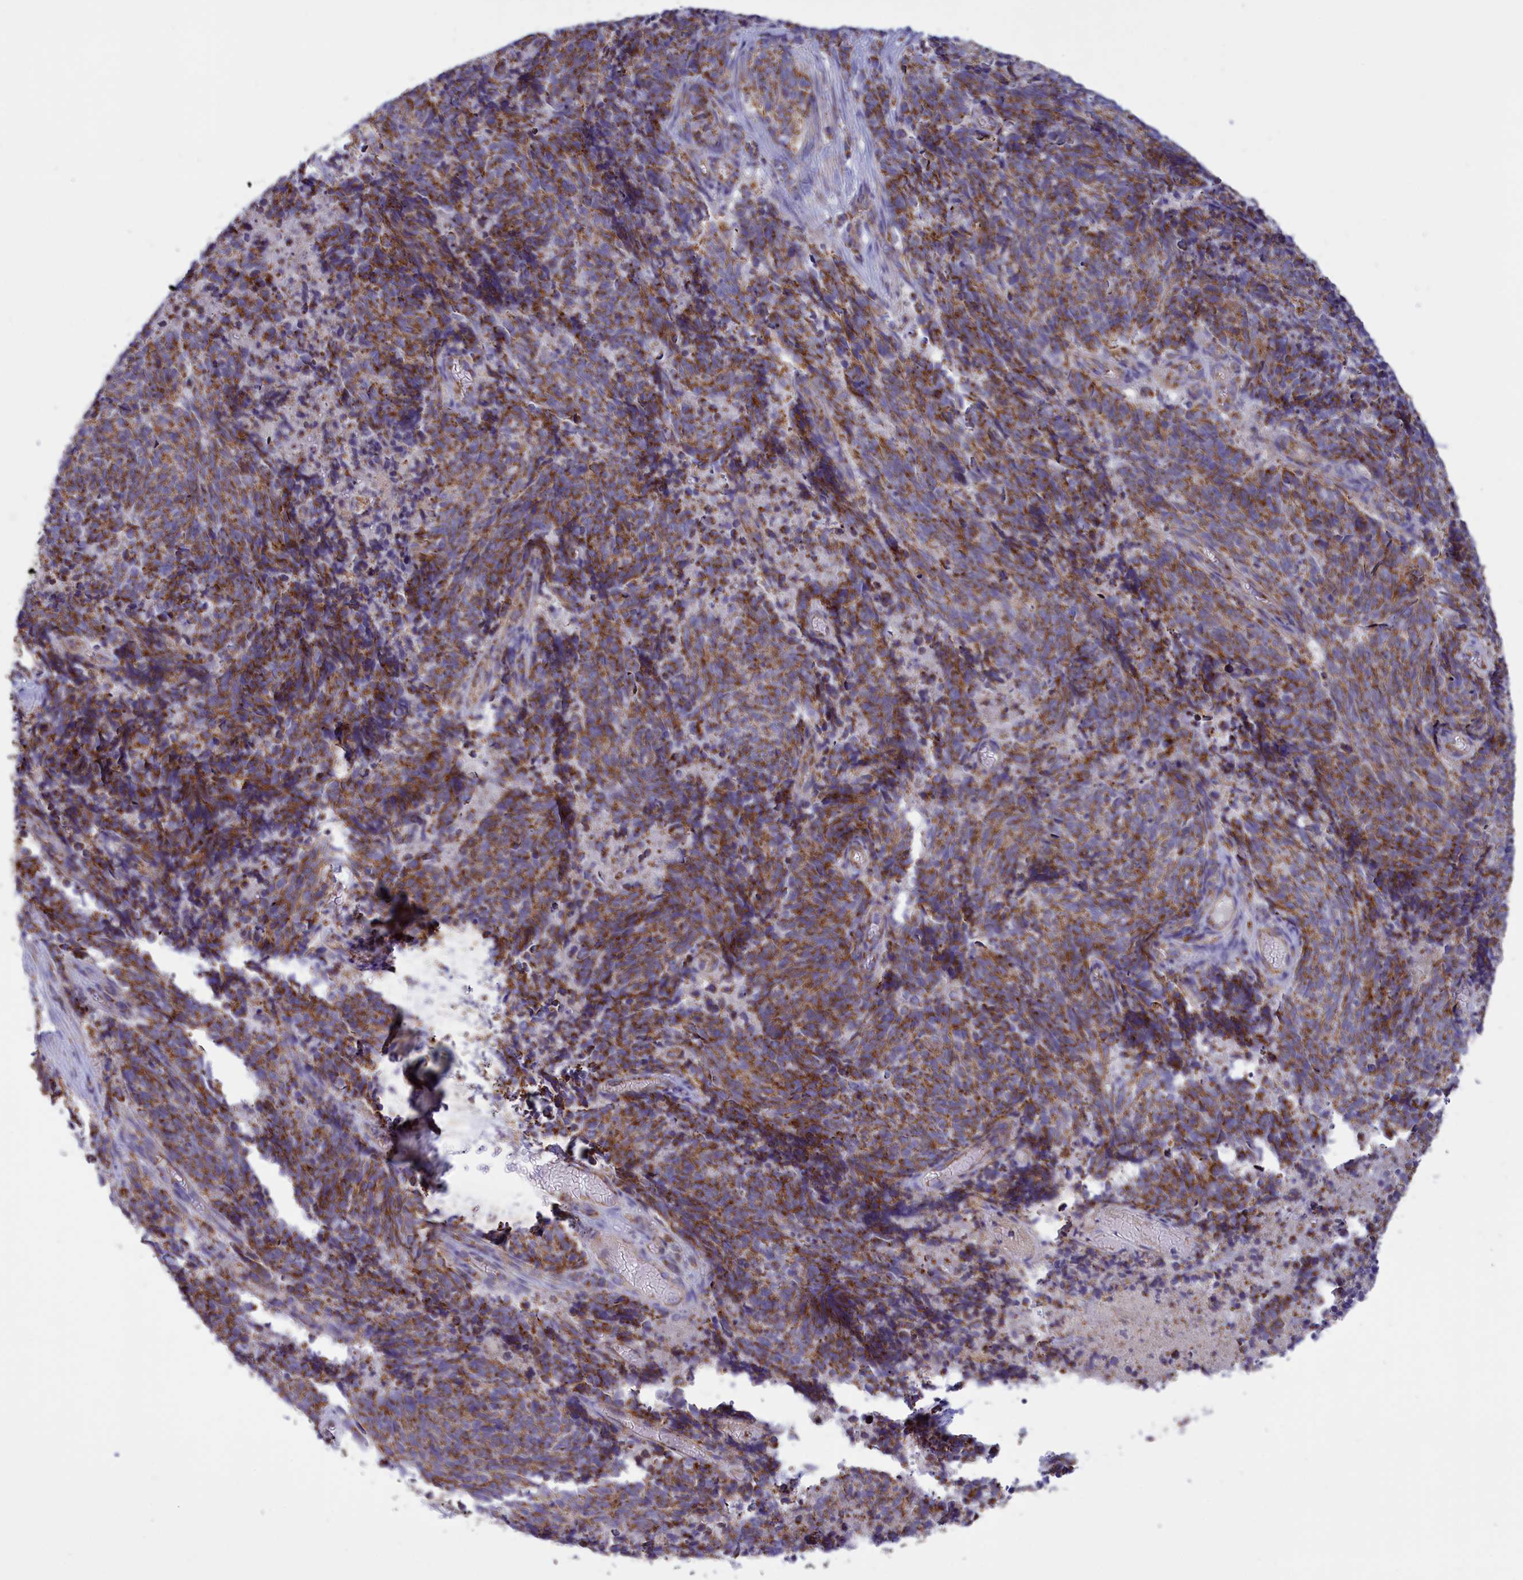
{"staining": {"intensity": "moderate", "quantity": ">75%", "location": "cytoplasmic/membranous"}, "tissue": "cervical cancer", "cell_type": "Tumor cells", "image_type": "cancer", "snomed": [{"axis": "morphology", "description": "Squamous cell carcinoma, NOS"}, {"axis": "topography", "description": "Cervix"}], "caption": "Cervical squamous cell carcinoma tissue displays moderate cytoplasmic/membranous expression in about >75% of tumor cells, visualized by immunohistochemistry.", "gene": "ISOC2", "patient": {"sex": "female", "age": 29}}